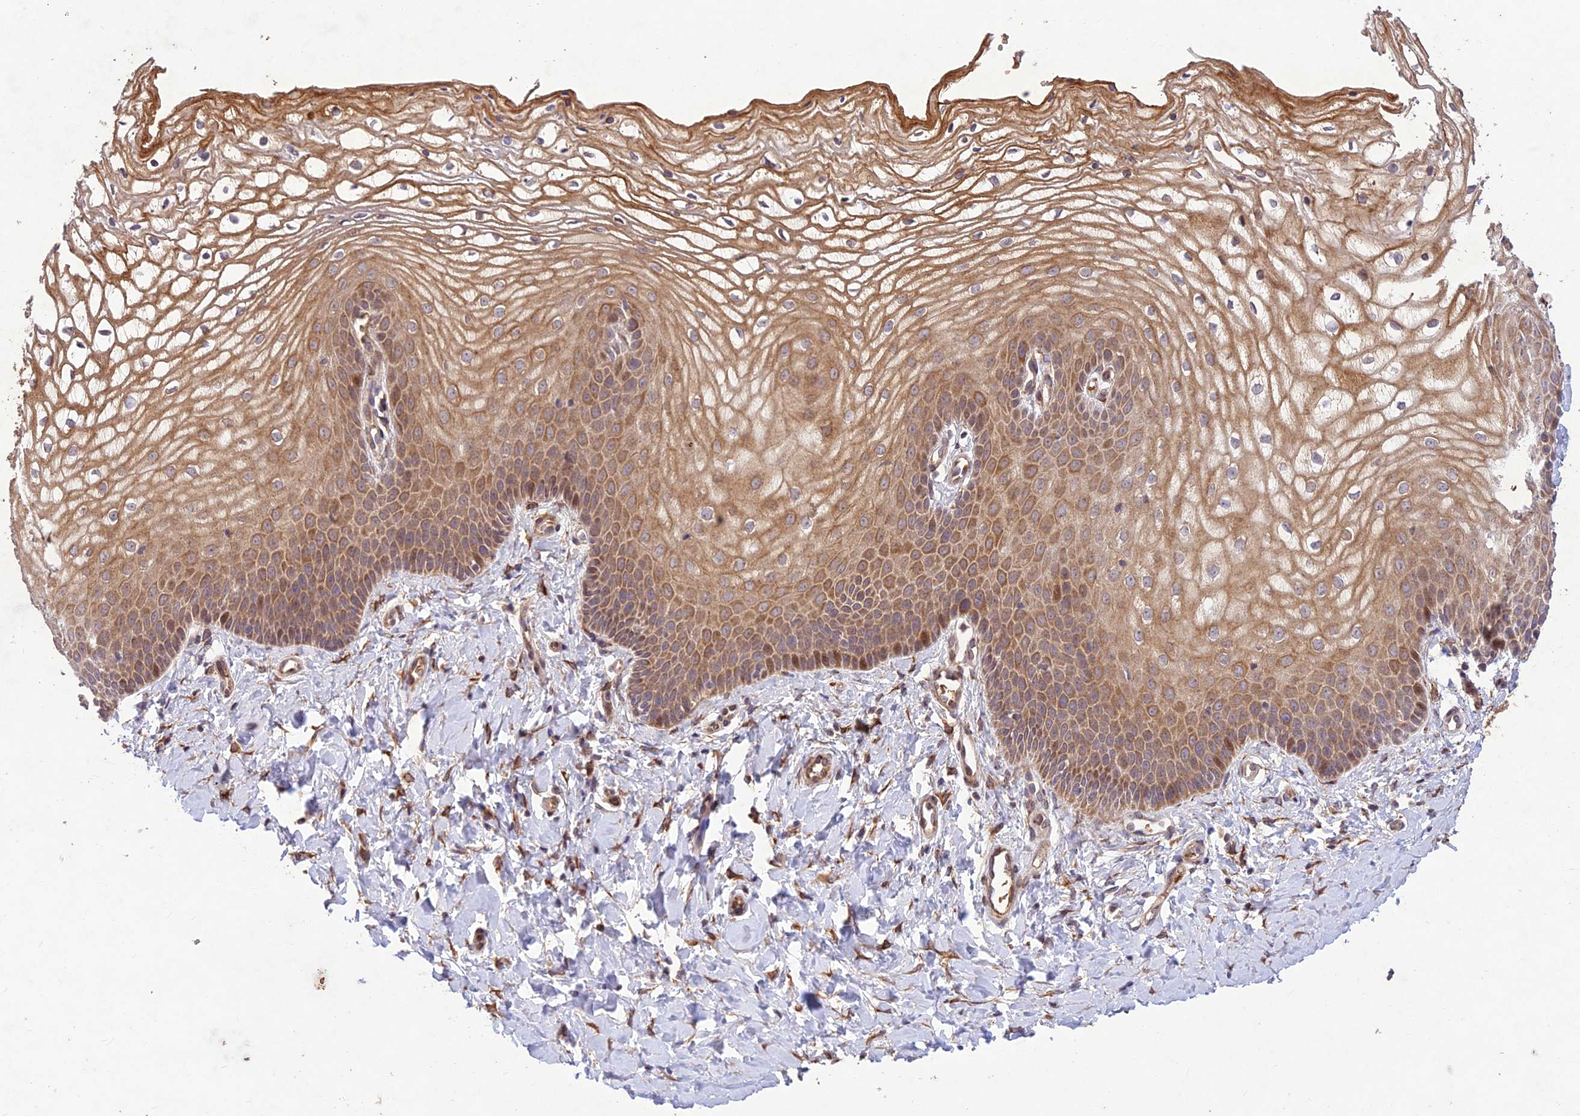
{"staining": {"intensity": "moderate", "quantity": ">75%", "location": "cytoplasmic/membranous"}, "tissue": "vagina", "cell_type": "Squamous epithelial cells", "image_type": "normal", "snomed": [{"axis": "morphology", "description": "Normal tissue, NOS"}, {"axis": "topography", "description": "Vagina"}, {"axis": "topography", "description": "Cervix"}], "caption": "An image of vagina stained for a protein reveals moderate cytoplasmic/membranous brown staining in squamous epithelial cells. (DAB IHC, brown staining for protein, blue staining for nuclei).", "gene": "PPP1R11", "patient": {"sex": "female", "age": 40}}